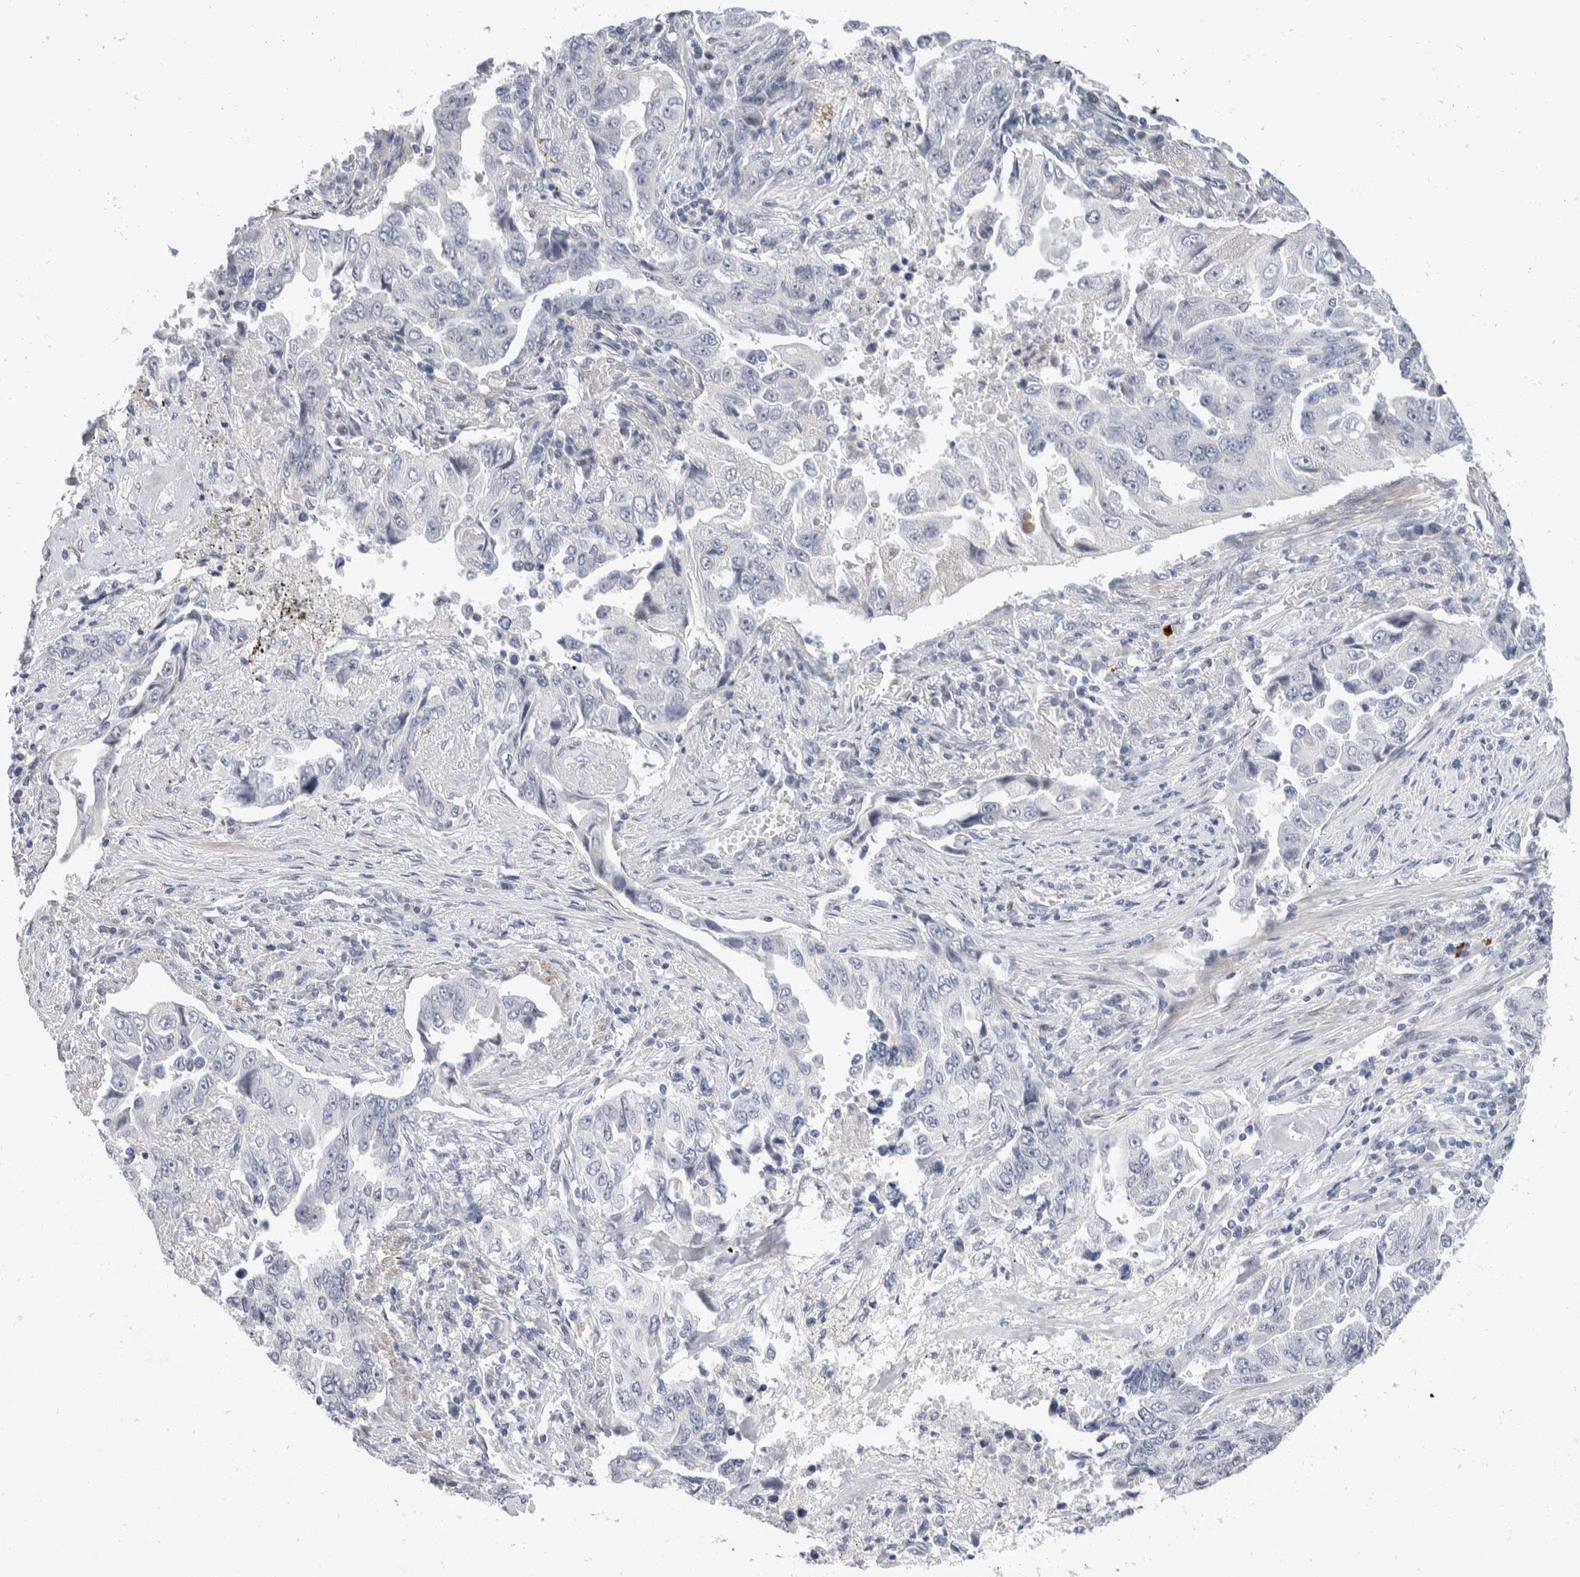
{"staining": {"intensity": "negative", "quantity": "none", "location": "none"}, "tissue": "lung cancer", "cell_type": "Tumor cells", "image_type": "cancer", "snomed": [{"axis": "morphology", "description": "Adenocarcinoma, NOS"}, {"axis": "topography", "description": "Lung"}], "caption": "Tumor cells show no significant protein expression in lung adenocarcinoma.", "gene": "CATSPERD", "patient": {"sex": "female", "age": 51}}